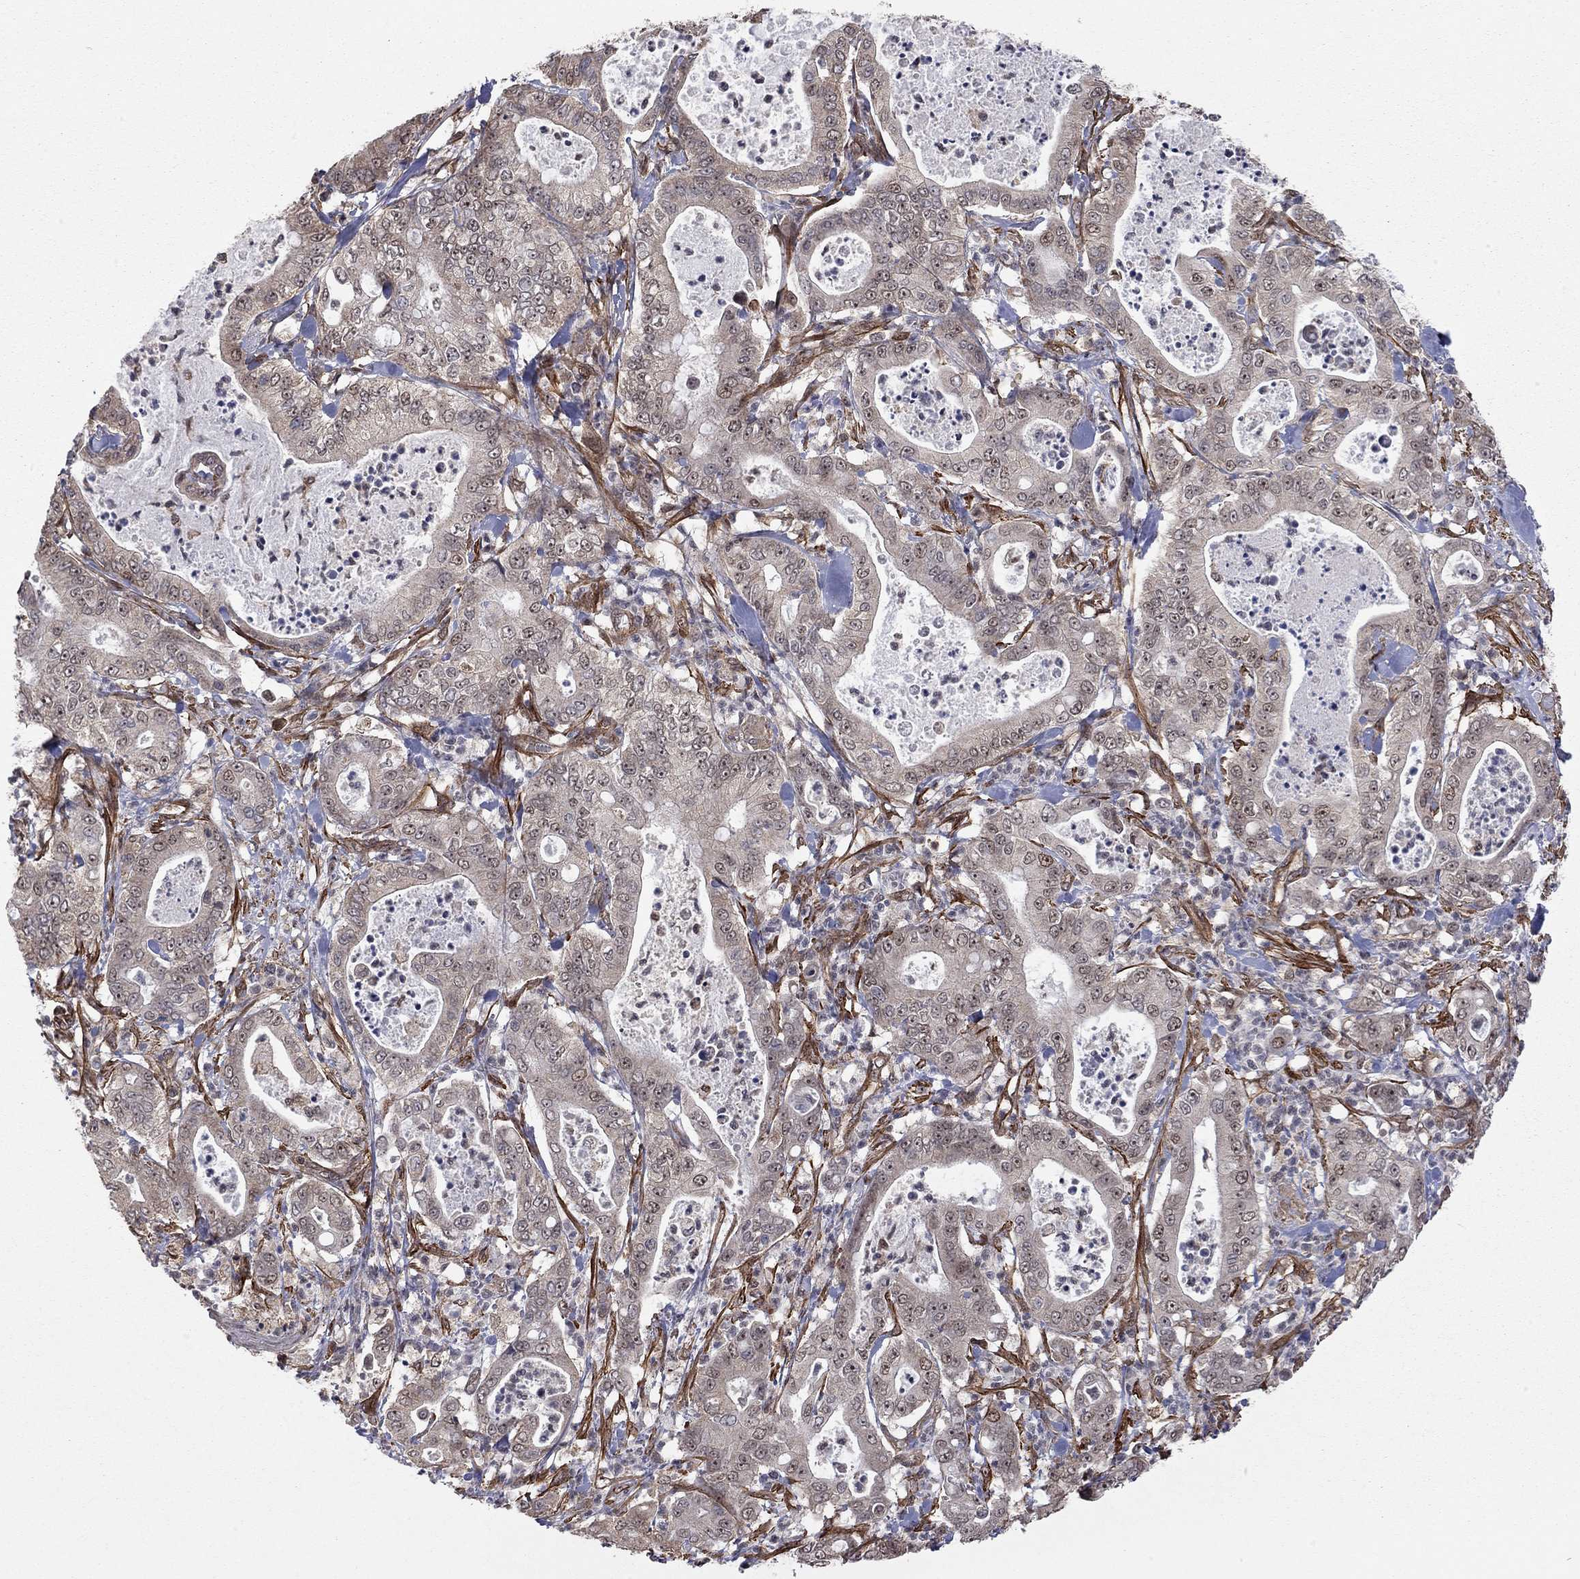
{"staining": {"intensity": "moderate", "quantity": "<25%", "location": "cytoplasmic/membranous"}, "tissue": "pancreatic cancer", "cell_type": "Tumor cells", "image_type": "cancer", "snomed": [{"axis": "morphology", "description": "Adenocarcinoma, NOS"}, {"axis": "topography", "description": "Pancreas"}], "caption": "Moderate cytoplasmic/membranous staining for a protein is seen in approximately <25% of tumor cells of pancreatic cancer (adenocarcinoma) using immunohistochemistry (IHC).", "gene": "TDP1", "patient": {"sex": "male", "age": 71}}